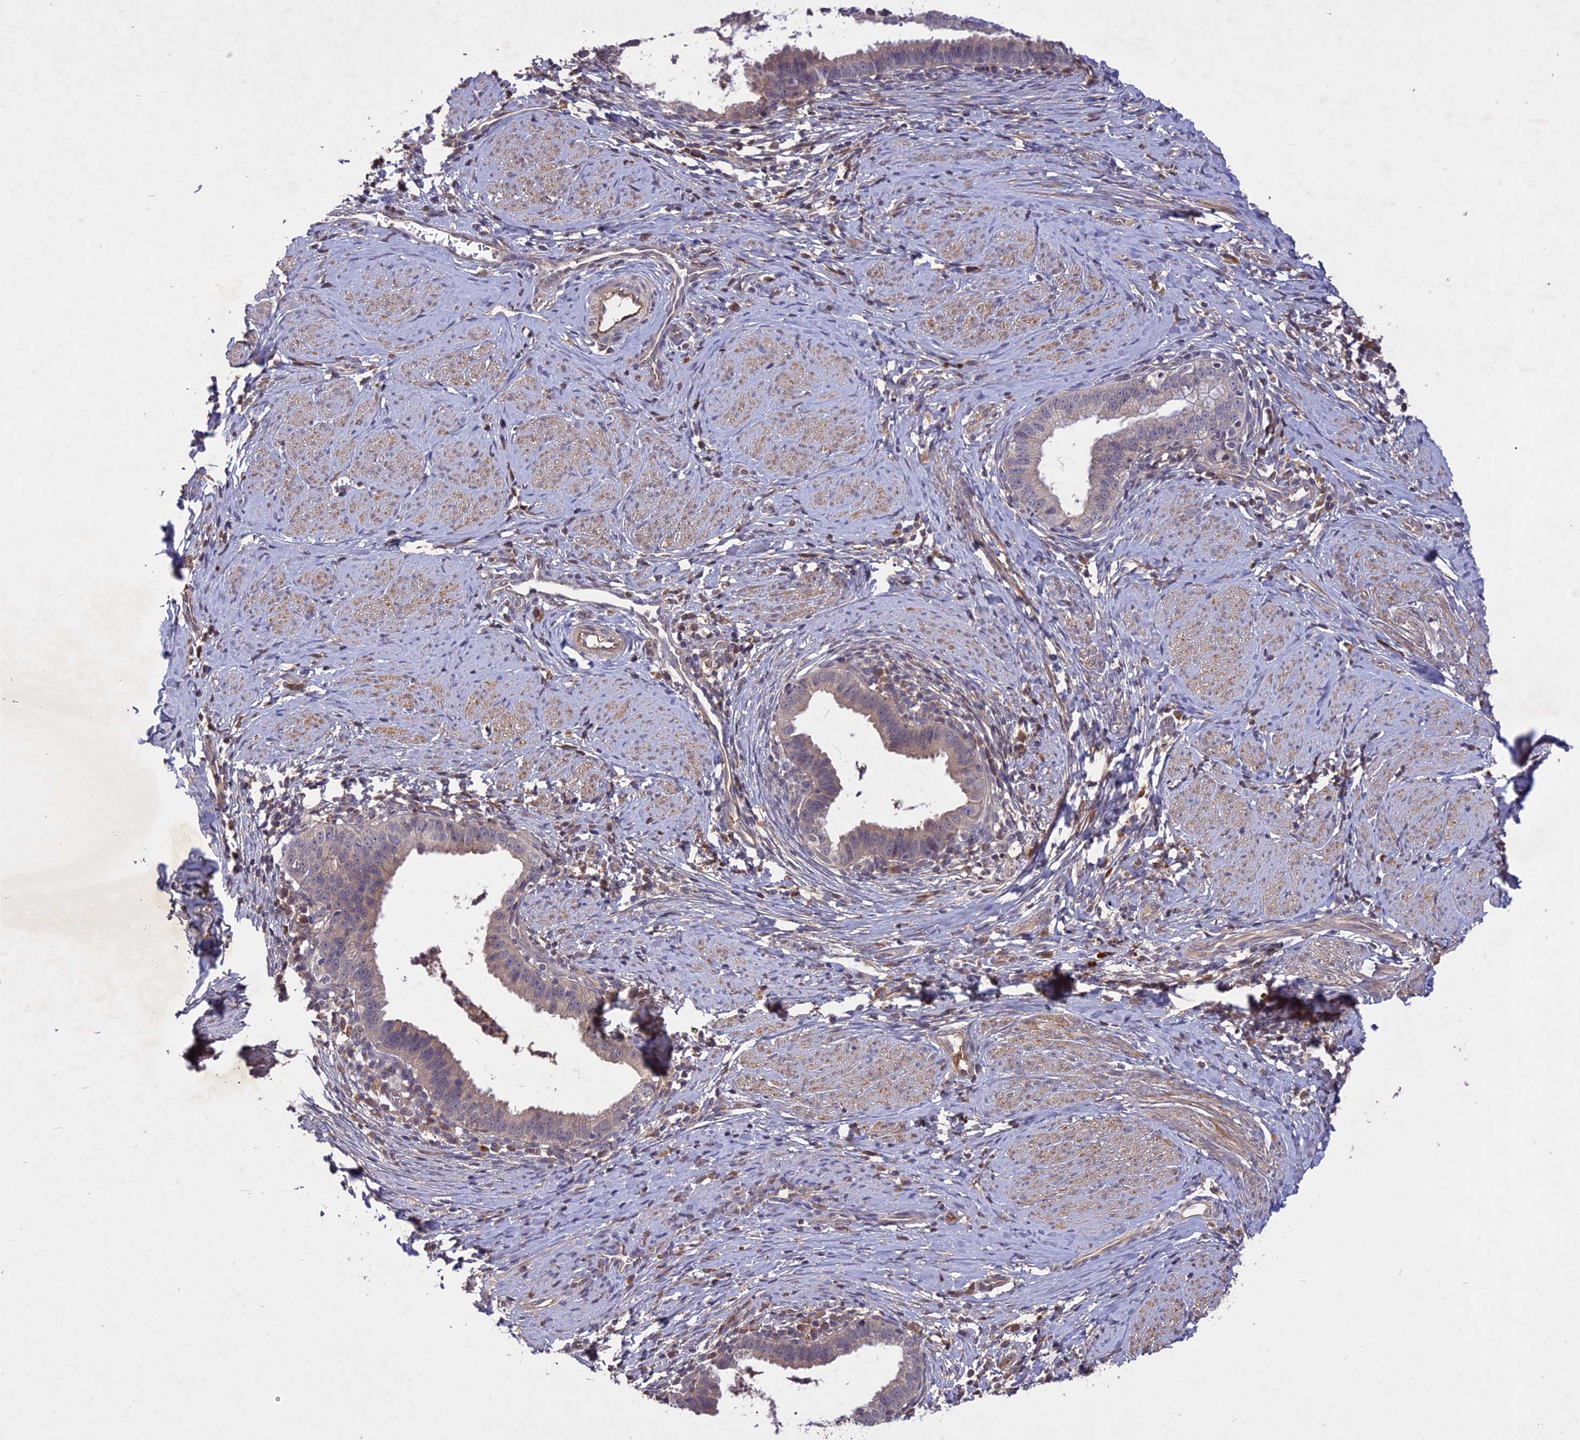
{"staining": {"intensity": "weak", "quantity": "<25%", "location": "cytoplasmic/membranous"}, "tissue": "cervical cancer", "cell_type": "Tumor cells", "image_type": "cancer", "snomed": [{"axis": "morphology", "description": "Adenocarcinoma, NOS"}, {"axis": "topography", "description": "Cervix"}], "caption": "This is a image of IHC staining of adenocarcinoma (cervical), which shows no expression in tumor cells.", "gene": "ADO", "patient": {"sex": "female", "age": 36}}